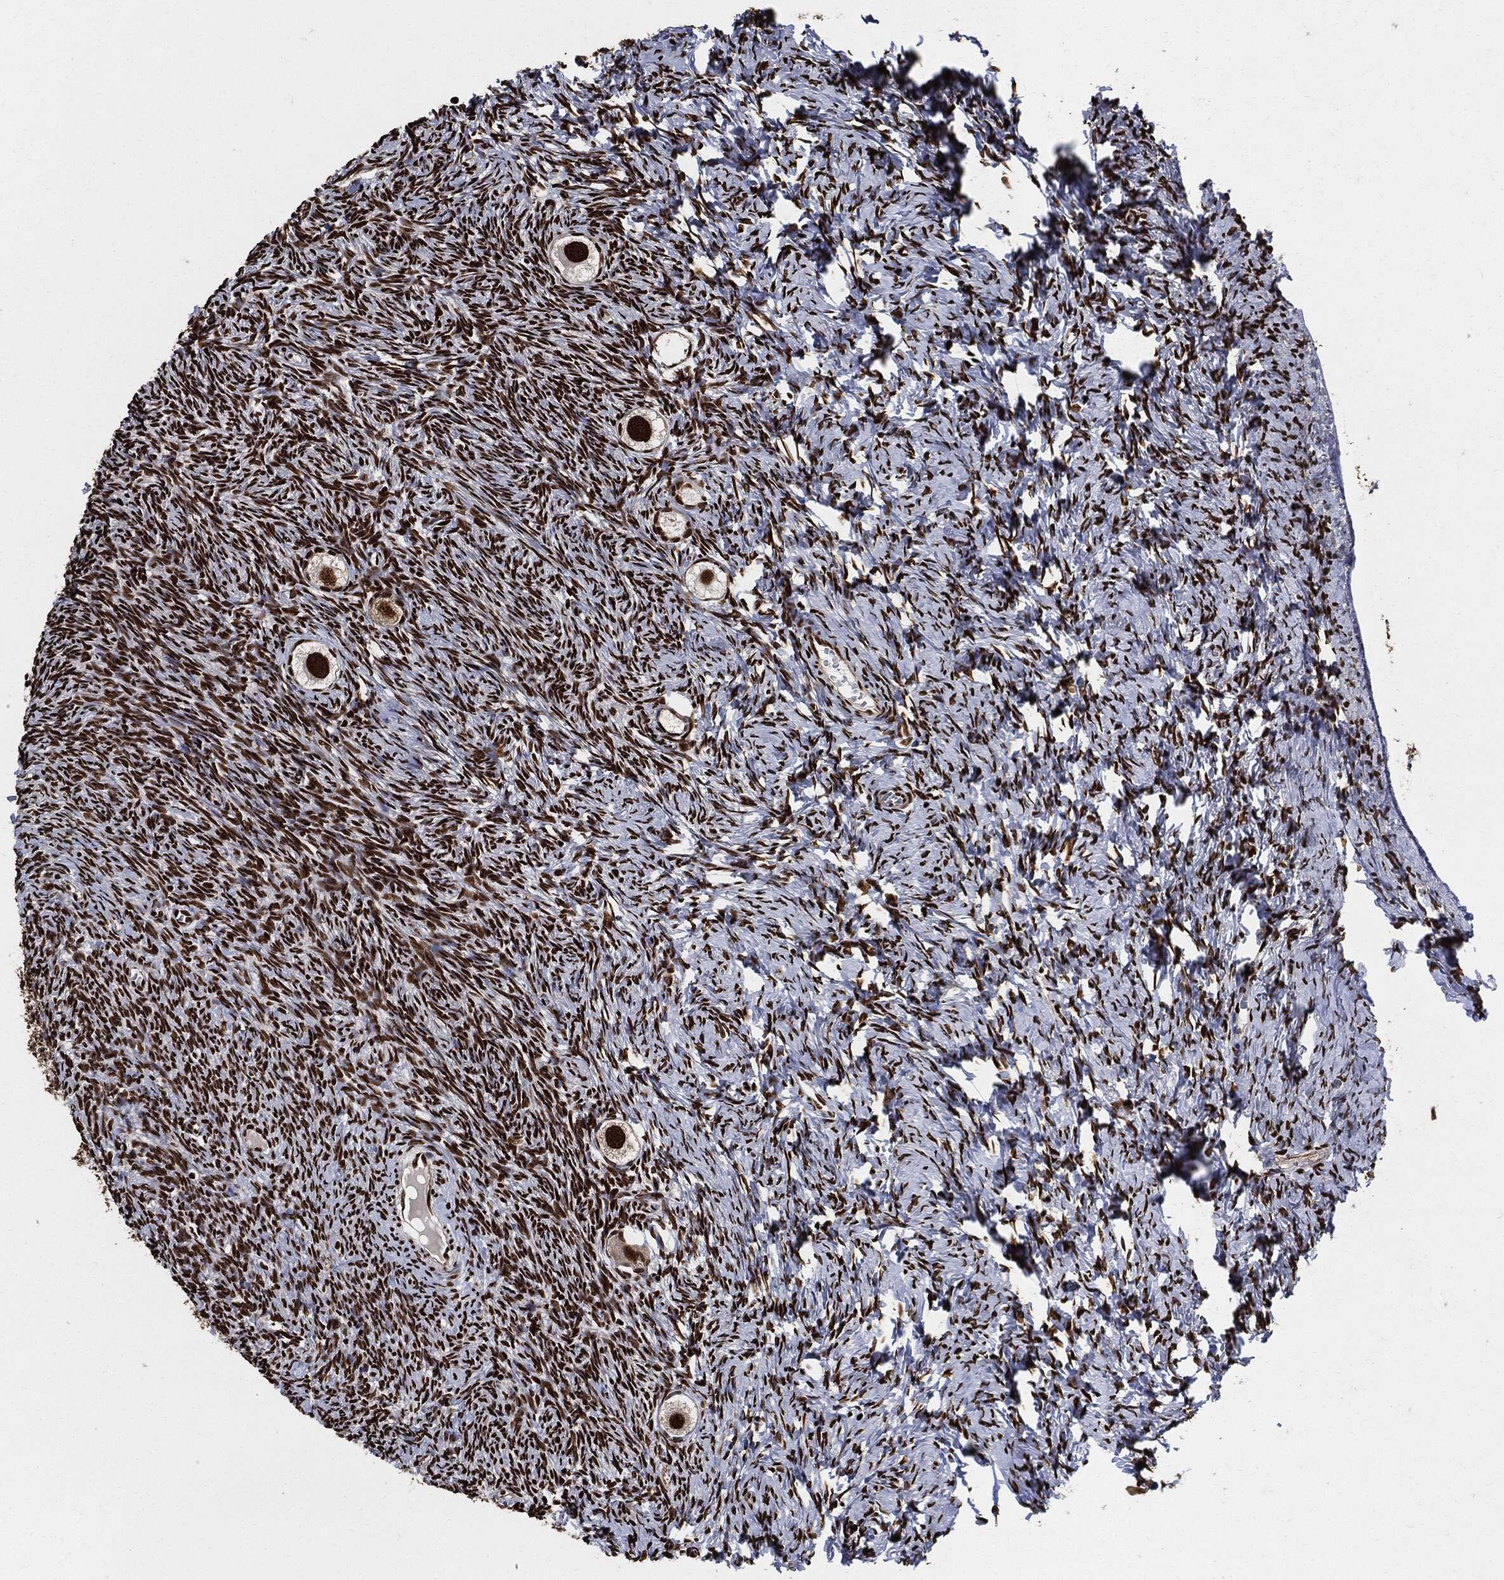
{"staining": {"intensity": "strong", "quantity": ">75%", "location": "nuclear"}, "tissue": "ovary", "cell_type": "Follicle cells", "image_type": "normal", "snomed": [{"axis": "morphology", "description": "Normal tissue, NOS"}, {"axis": "topography", "description": "Ovary"}], "caption": "Protein staining of normal ovary exhibits strong nuclear positivity in about >75% of follicle cells.", "gene": "RECQL", "patient": {"sex": "female", "age": 27}}